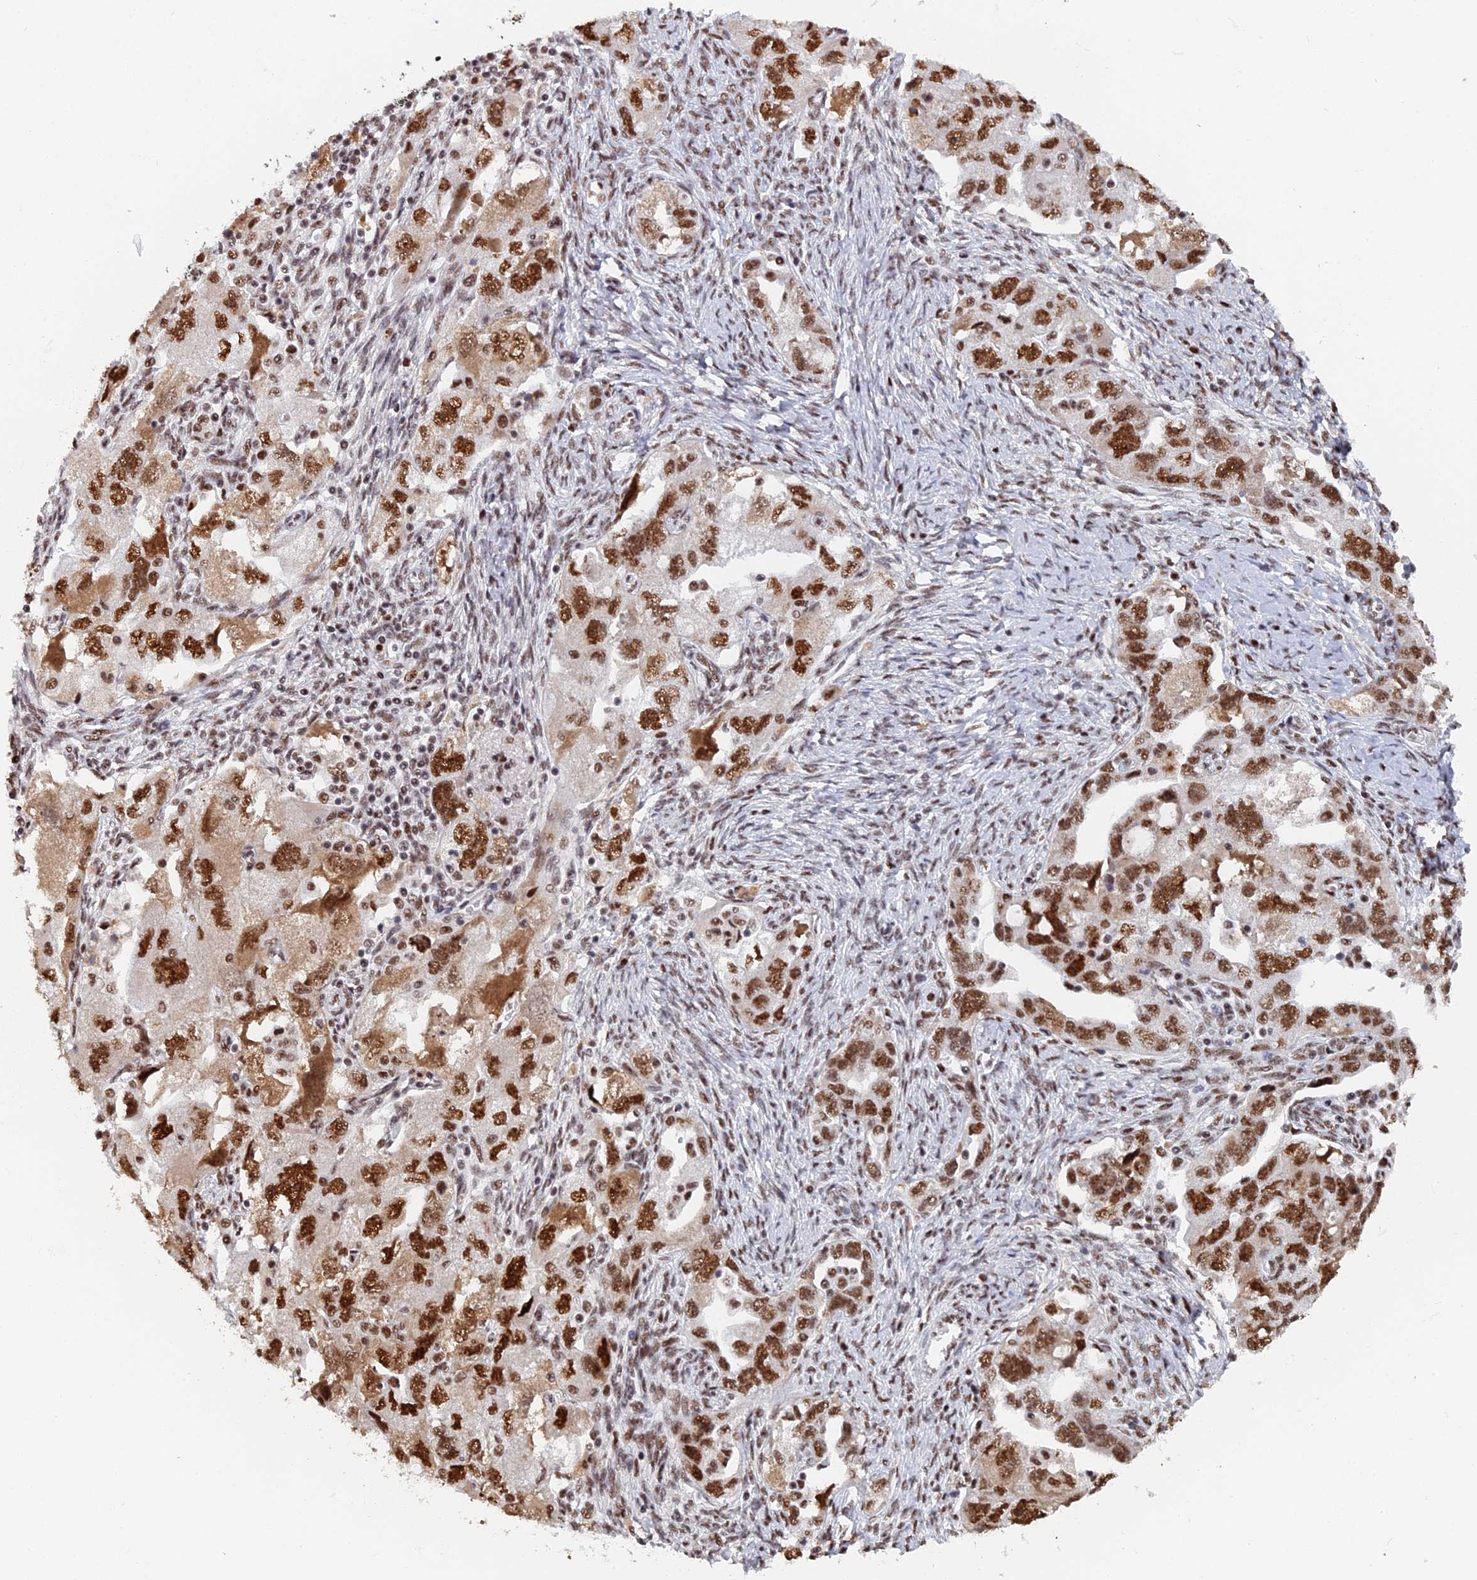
{"staining": {"intensity": "strong", "quantity": ">75%", "location": "cytoplasmic/membranous,nuclear"}, "tissue": "ovarian cancer", "cell_type": "Tumor cells", "image_type": "cancer", "snomed": [{"axis": "morphology", "description": "Carcinoma, NOS"}, {"axis": "morphology", "description": "Cystadenocarcinoma, serous, NOS"}, {"axis": "topography", "description": "Ovary"}], "caption": "Immunohistochemistry of human ovarian cancer (serous cystadenocarcinoma) exhibits high levels of strong cytoplasmic/membranous and nuclear expression in approximately >75% of tumor cells.", "gene": "SF3B3", "patient": {"sex": "female", "age": 69}}